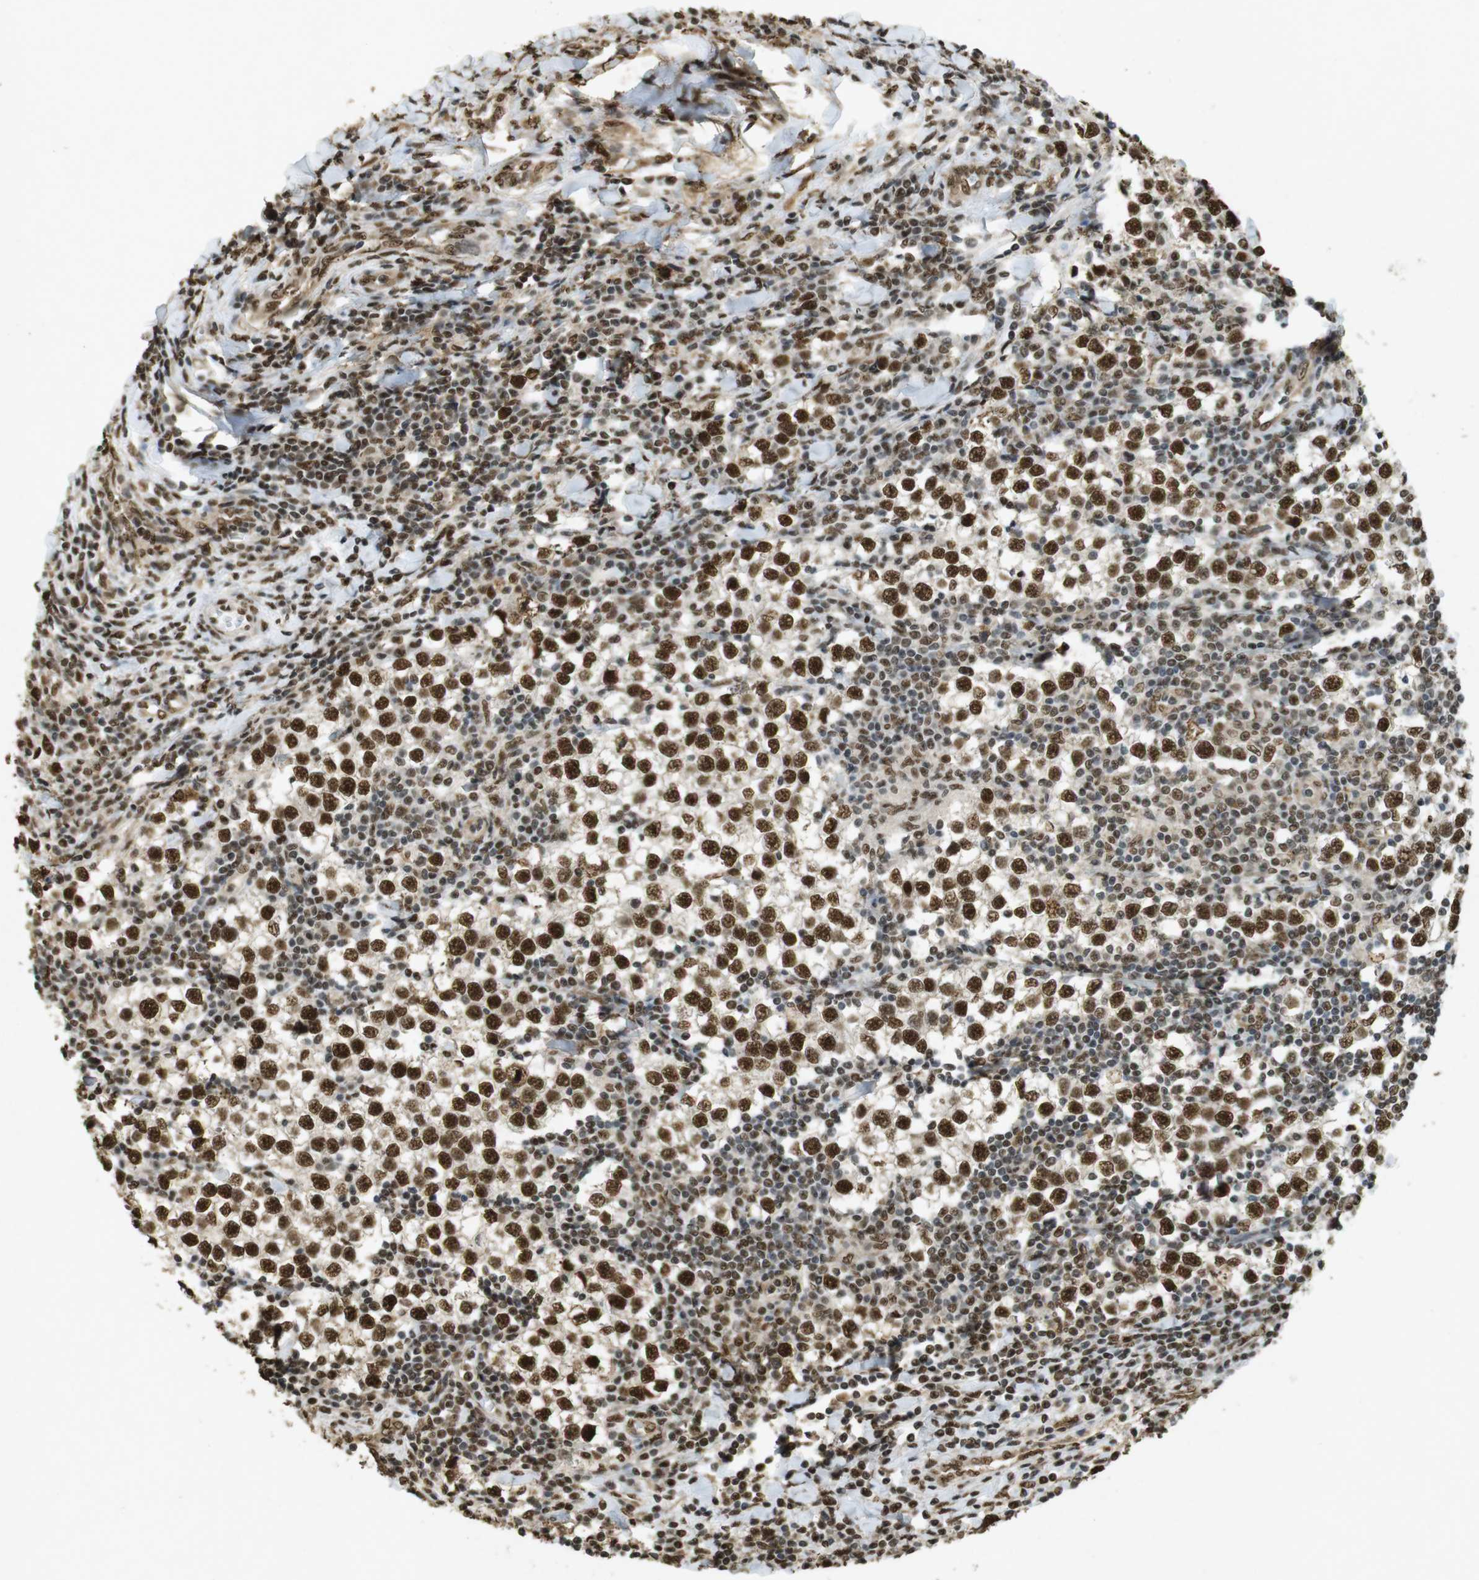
{"staining": {"intensity": "strong", "quantity": ">75%", "location": "nuclear"}, "tissue": "testis cancer", "cell_type": "Tumor cells", "image_type": "cancer", "snomed": [{"axis": "morphology", "description": "Seminoma, NOS"}, {"axis": "morphology", "description": "Carcinoma, Embryonal, NOS"}, {"axis": "topography", "description": "Testis"}], "caption": "Immunohistochemical staining of human testis cancer exhibits high levels of strong nuclear protein expression in approximately >75% of tumor cells.", "gene": "GATA4", "patient": {"sex": "male", "age": 36}}